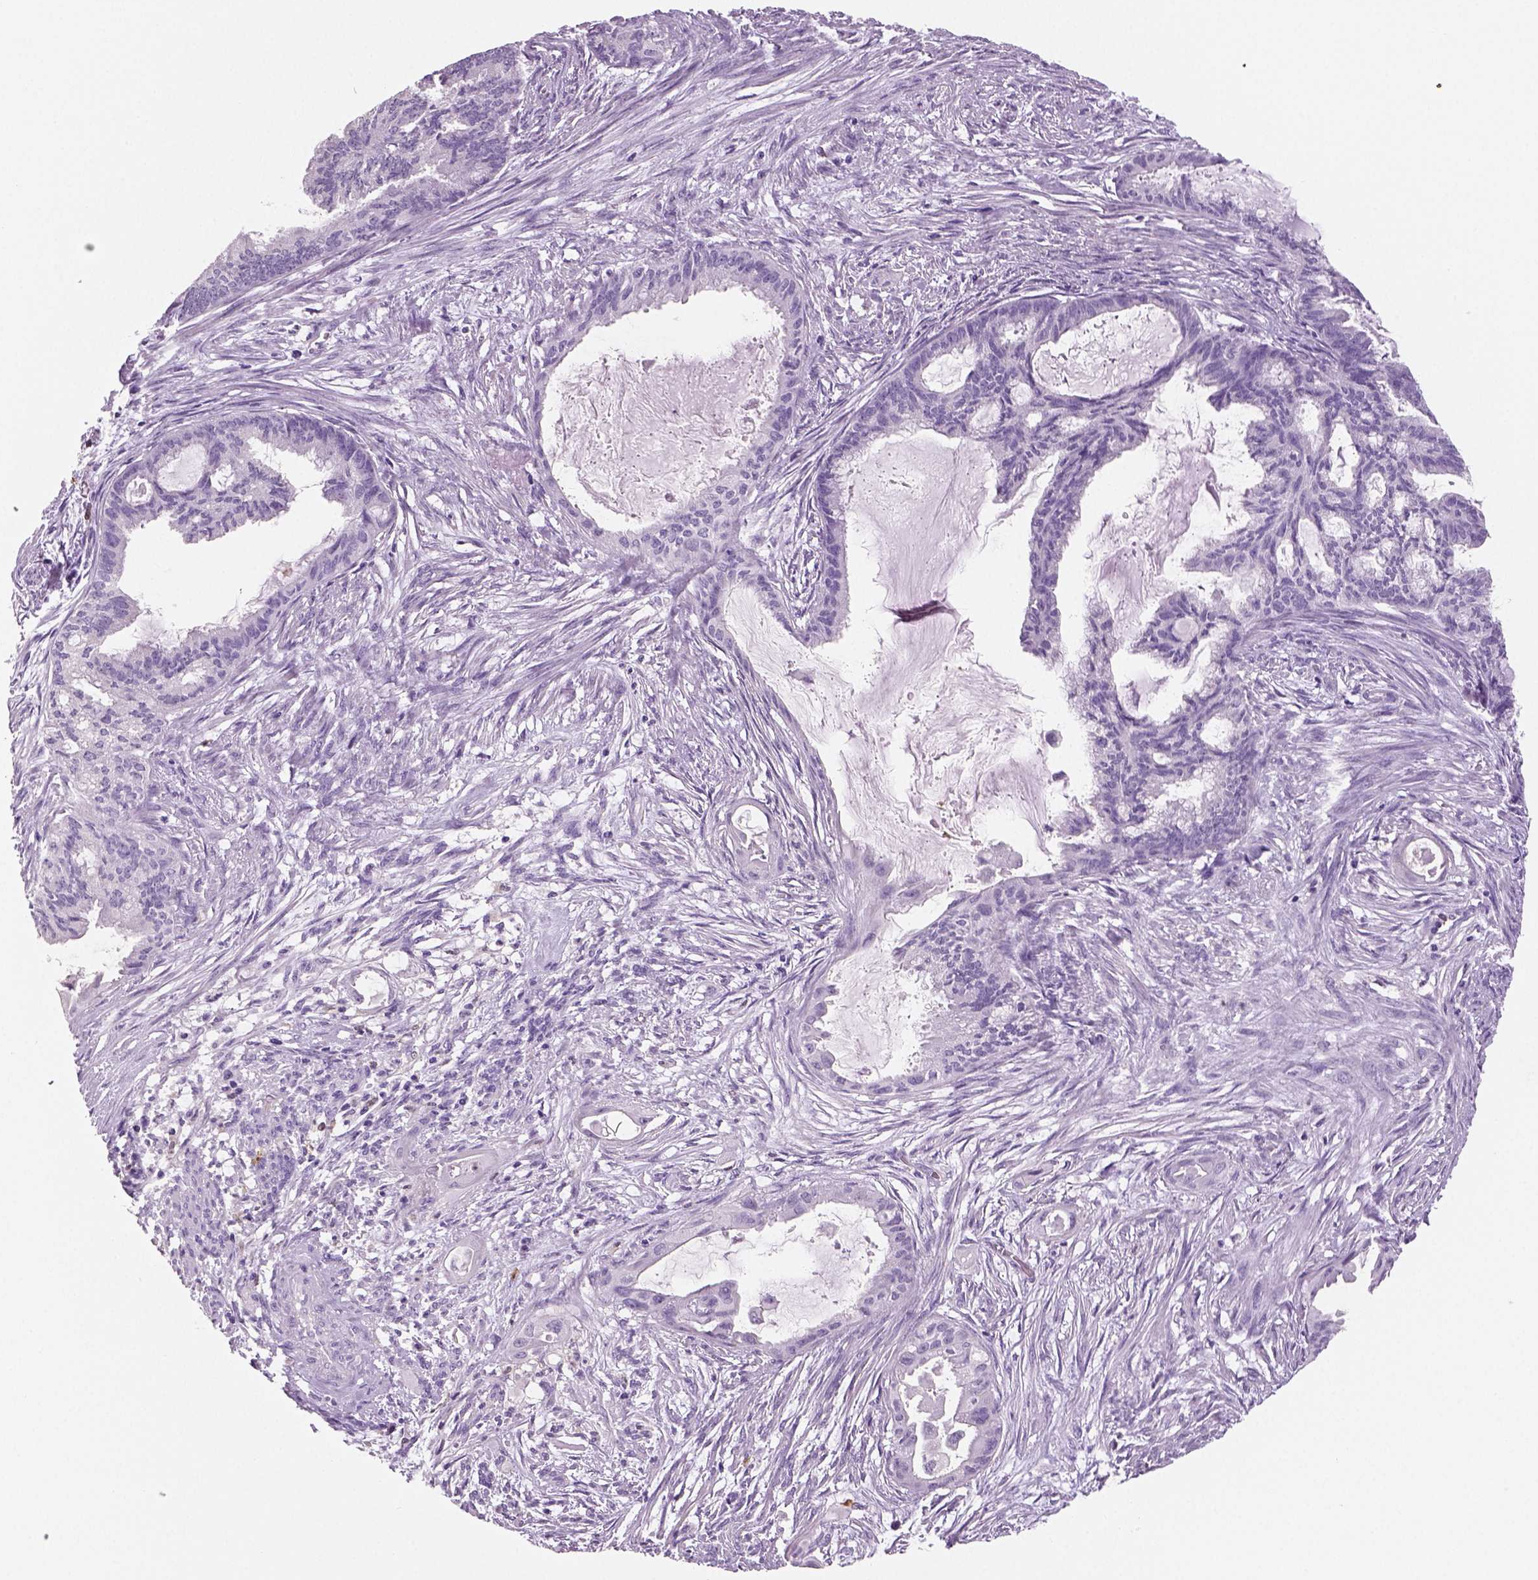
{"staining": {"intensity": "negative", "quantity": "none", "location": "none"}, "tissue": "endometrial cancer", "cell_type": "Tumor cells", "image_type": "cancer", "snomed": [{"axis": "morphology", "description": "Adenocarcinoma, NOS"}, {"axis": "topography", "description": "Endometrium"}], "caption": "Image shows no significant protein positivity in tumor cells of endometrial cancer (adenocarcinoma). Brightfield microscopy of IHC stained with DAB (brown) and hematoxylin (blue), captured at high magnification.", "gene": "NECAB2", "patient": {"sex": "female", "age": 86}}